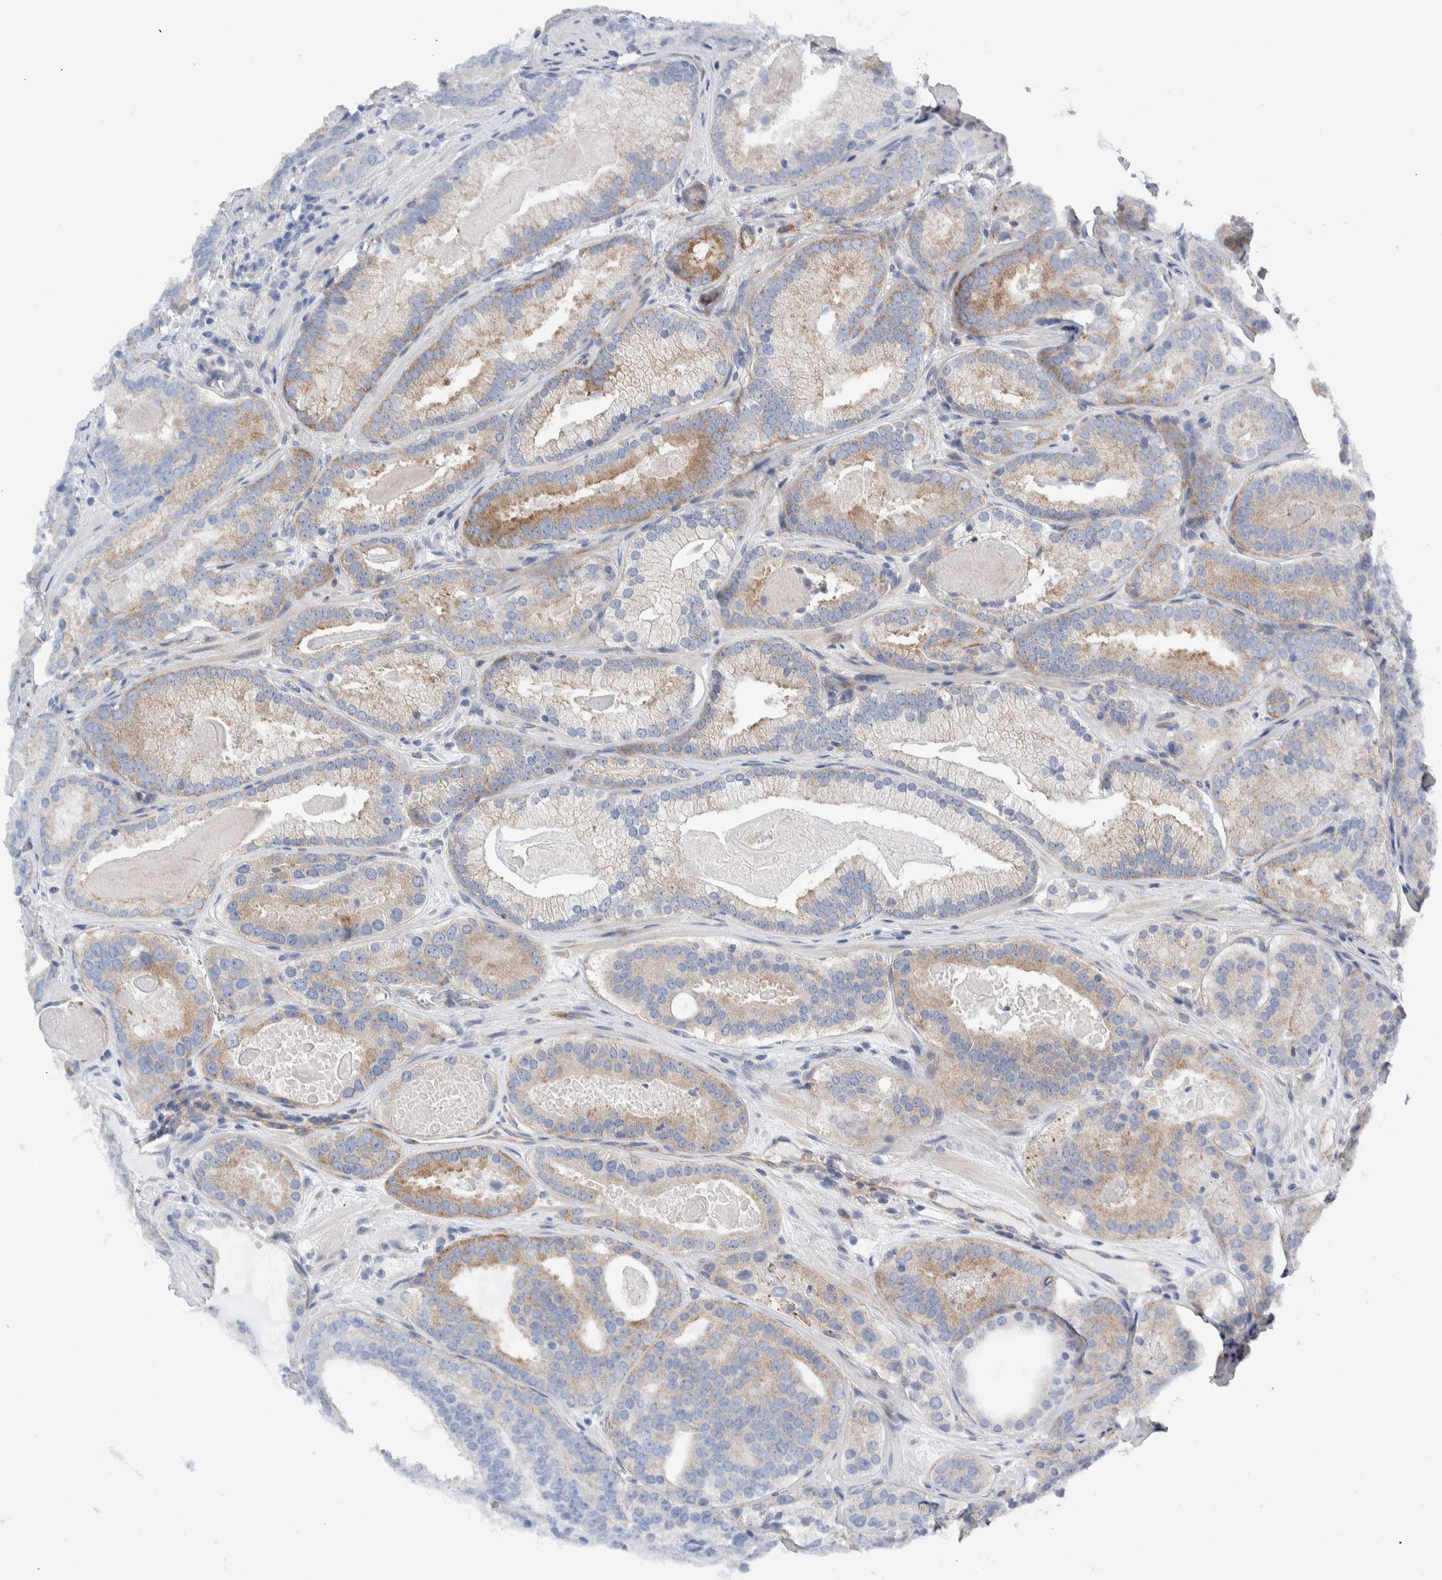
{"staining": {"intensity": "moderate", "quantity": "<25%", "location": "cytoplasmic/membranous"}, "tissue": "prostate cancer", "cell_type": "Tumor cells", "image_type": "cancer", "snomed": [{"axis": "morphology", "description": "Adenocarcinoma, High grade"}, {"axis": "topography", "description": "Prostate"}], "caption": "Immunohistochemical staining of human prostate cancer reveals low levels of moderate cytoplasmic/membranous protein expression in approximately <25% of tumor cells.", "gene": "RACK1", "patient": {"sex": "male", "age": 60}}